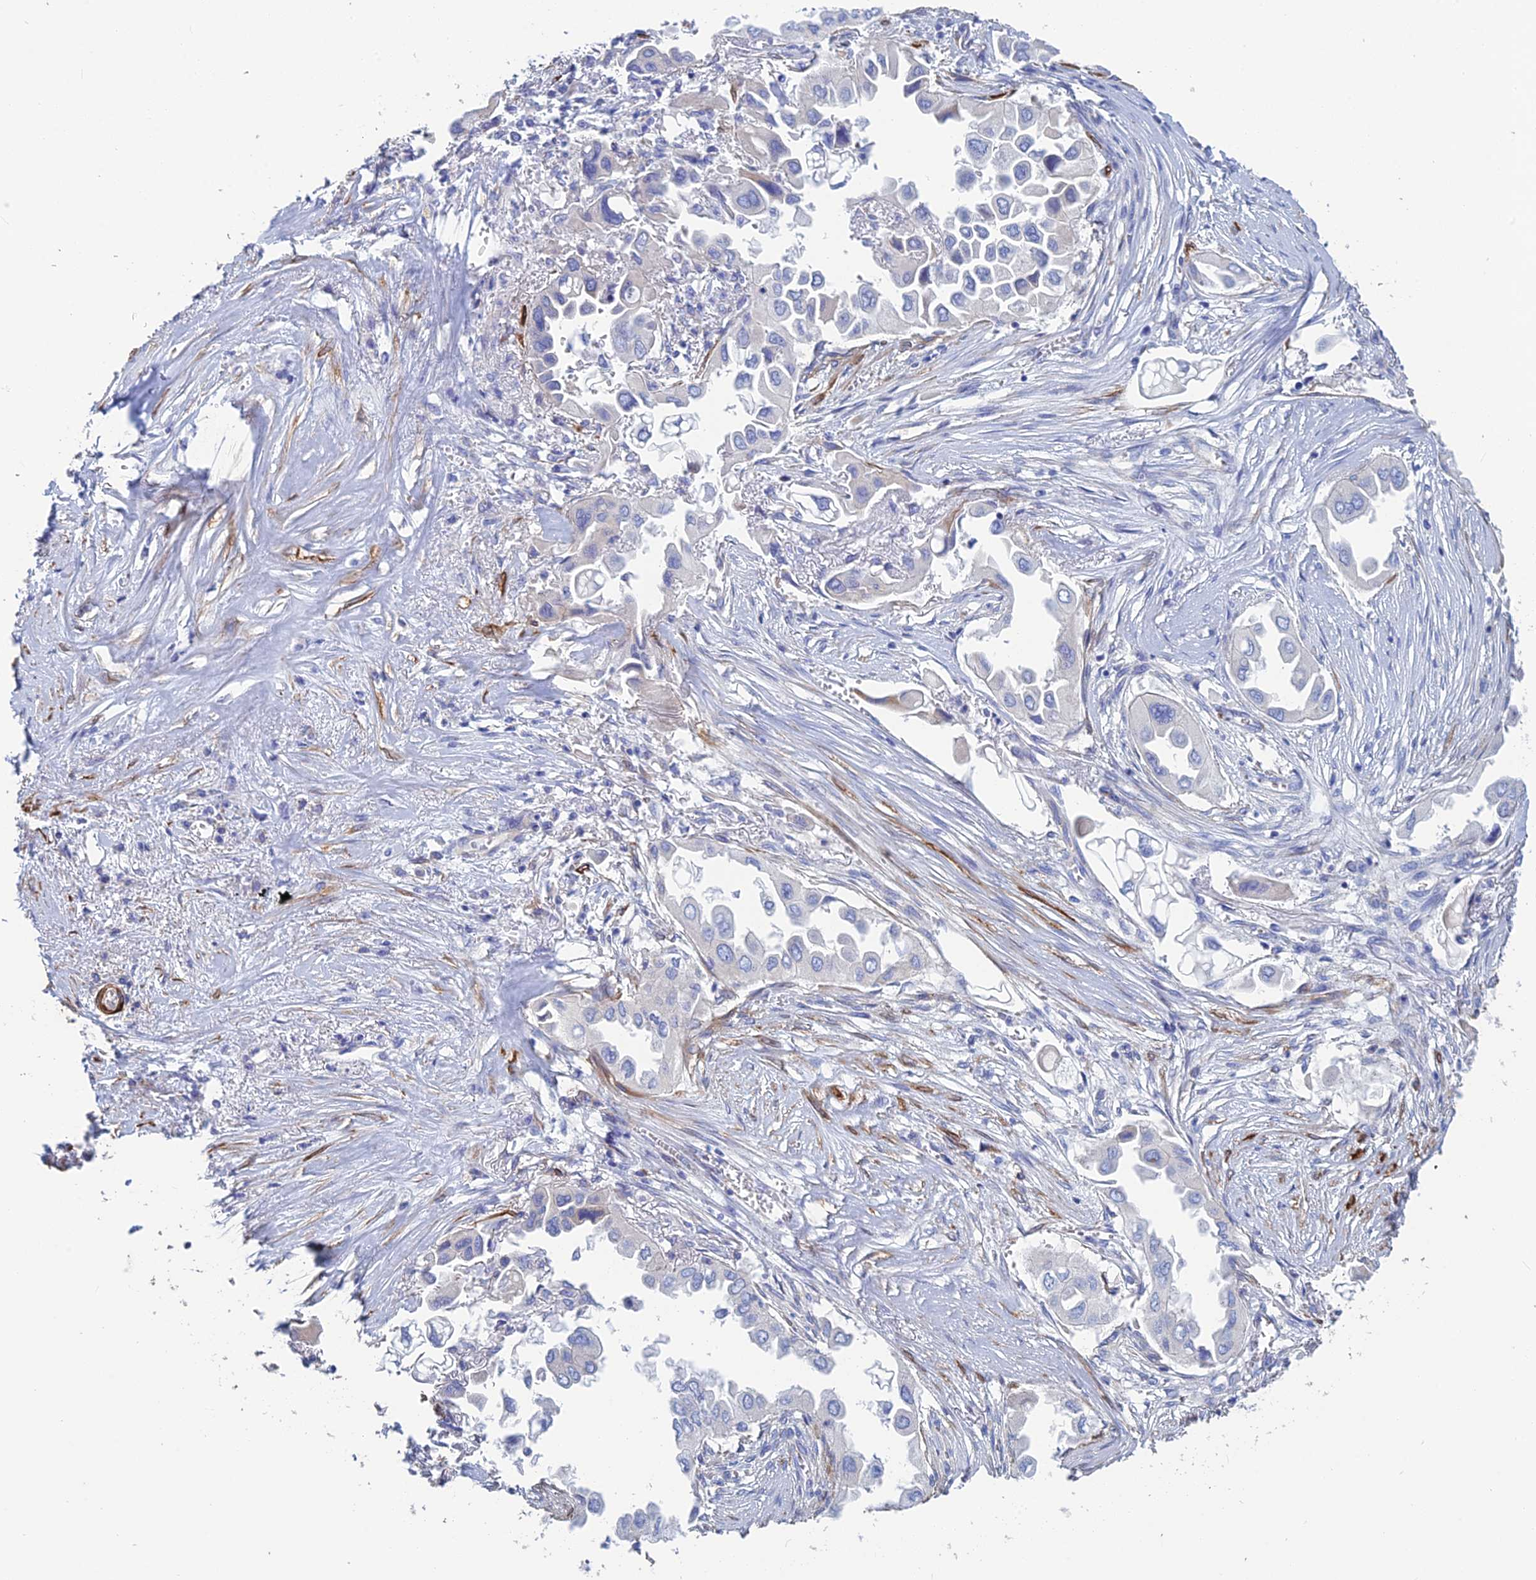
{"staining": {"intensity": "negative", "quantity": "none", "location": "none"}, "tissue": "lung cancer", "cell_type": "Tumor cells", "image_type": "cancer", "snomed": [{"axis": "morphology", "description": "Adenocarcinoma, NOS"}, {"axis": "topography", "description": "Lung"}], "caption": "DAB (3,3'-diaminobenzidine) immunohistochemical staining of lung cancer (adenocarcinoma) exhibits no significant staining in tumor cells.", "gene": "PCDHA8", "patient": {"sex": "female", "age": 76}}